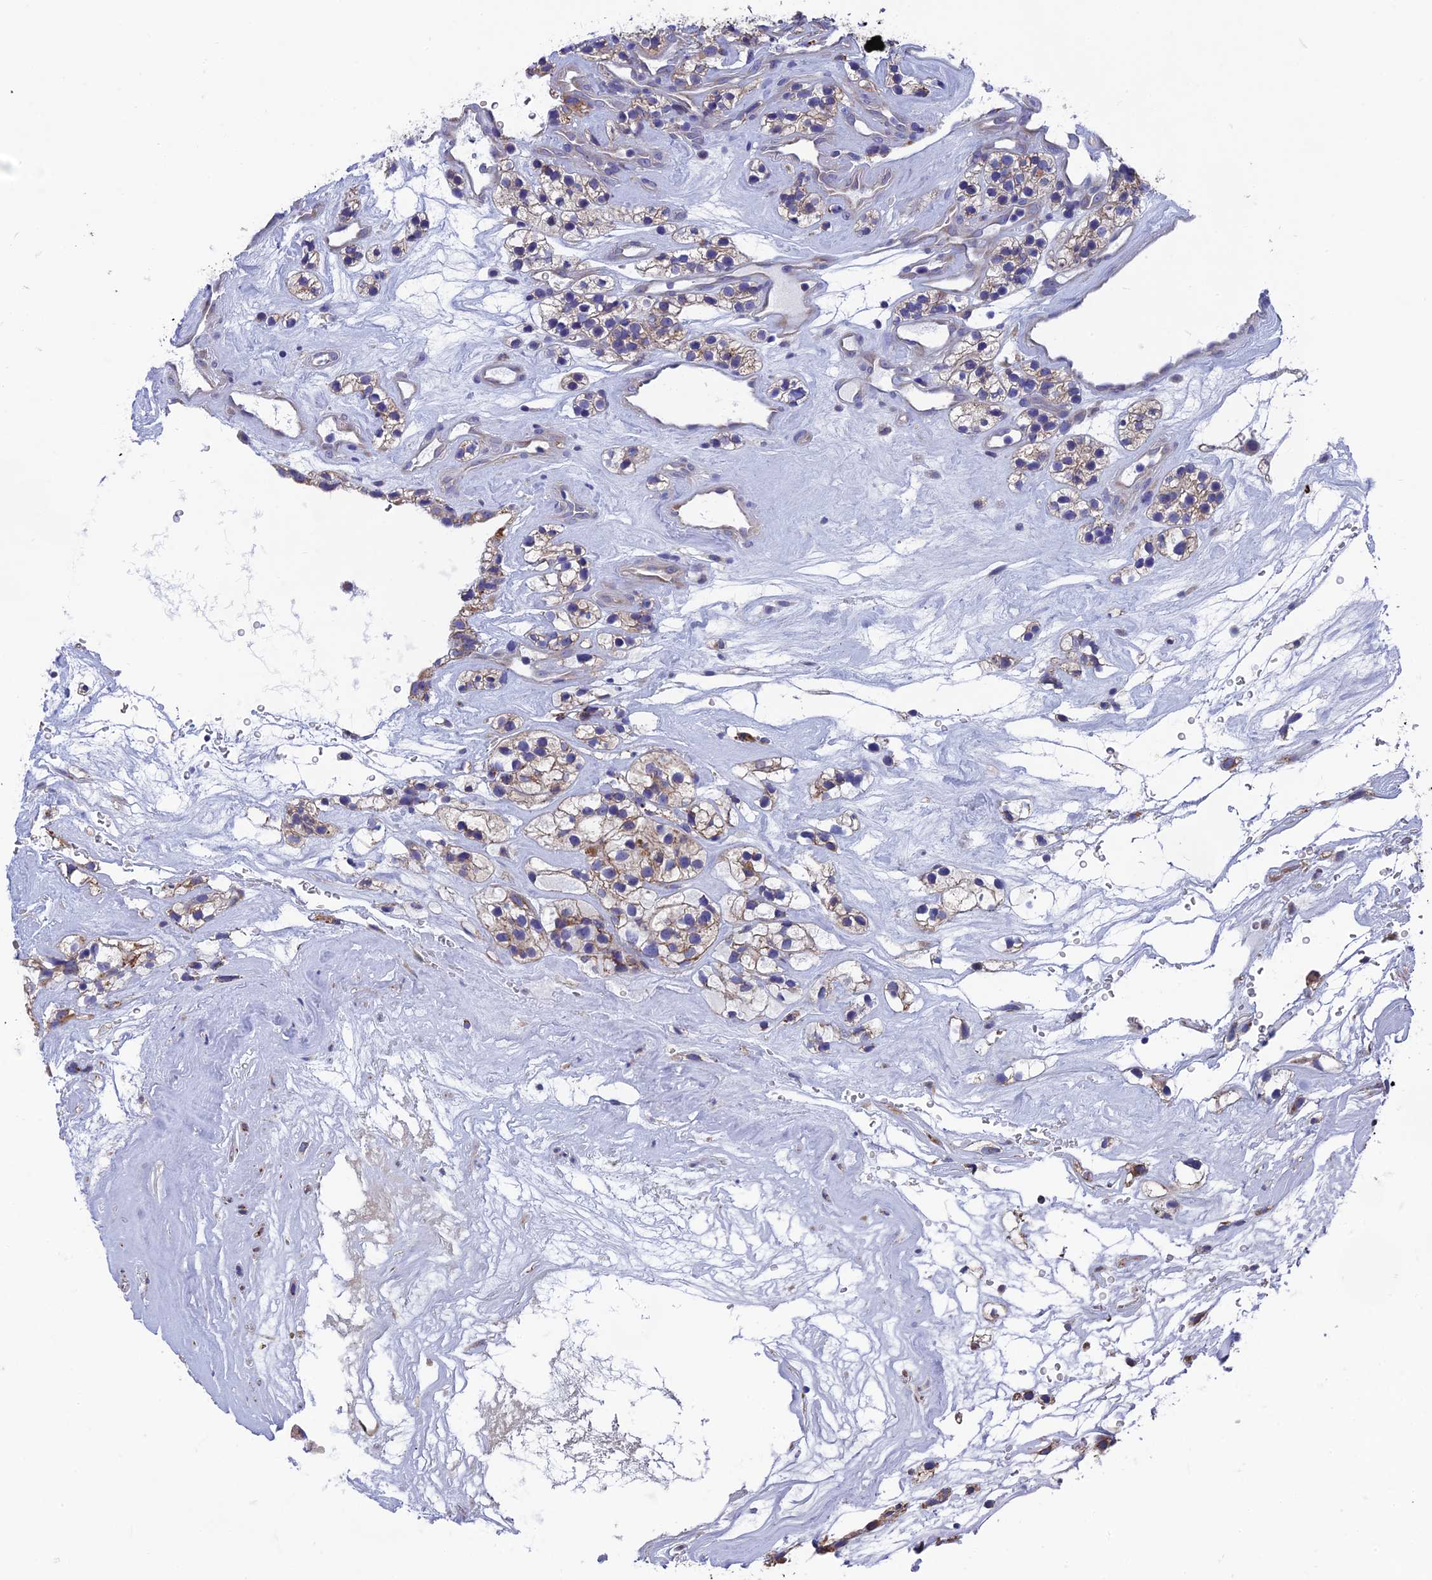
{"staining": {"intensity": "weak", "quantity": "25%-75%", "location": "cytoplasmic/membranous"}, "tissue": "renal cancer", "cell_type": "Tumor cells", "image_type": "cancer", "snomed": [{"axis": "morphology", "description": "Adenocarcinoma, NOS"}, {"axis": "topography", "description": "Kidney"}], "caption": "Weak cytoplasmic/membranous positivity is identified in about 25%-75% of tumor cells in renal cancer.", "gene": "AK4", "patient": {"sex": "female", "age": 57}}